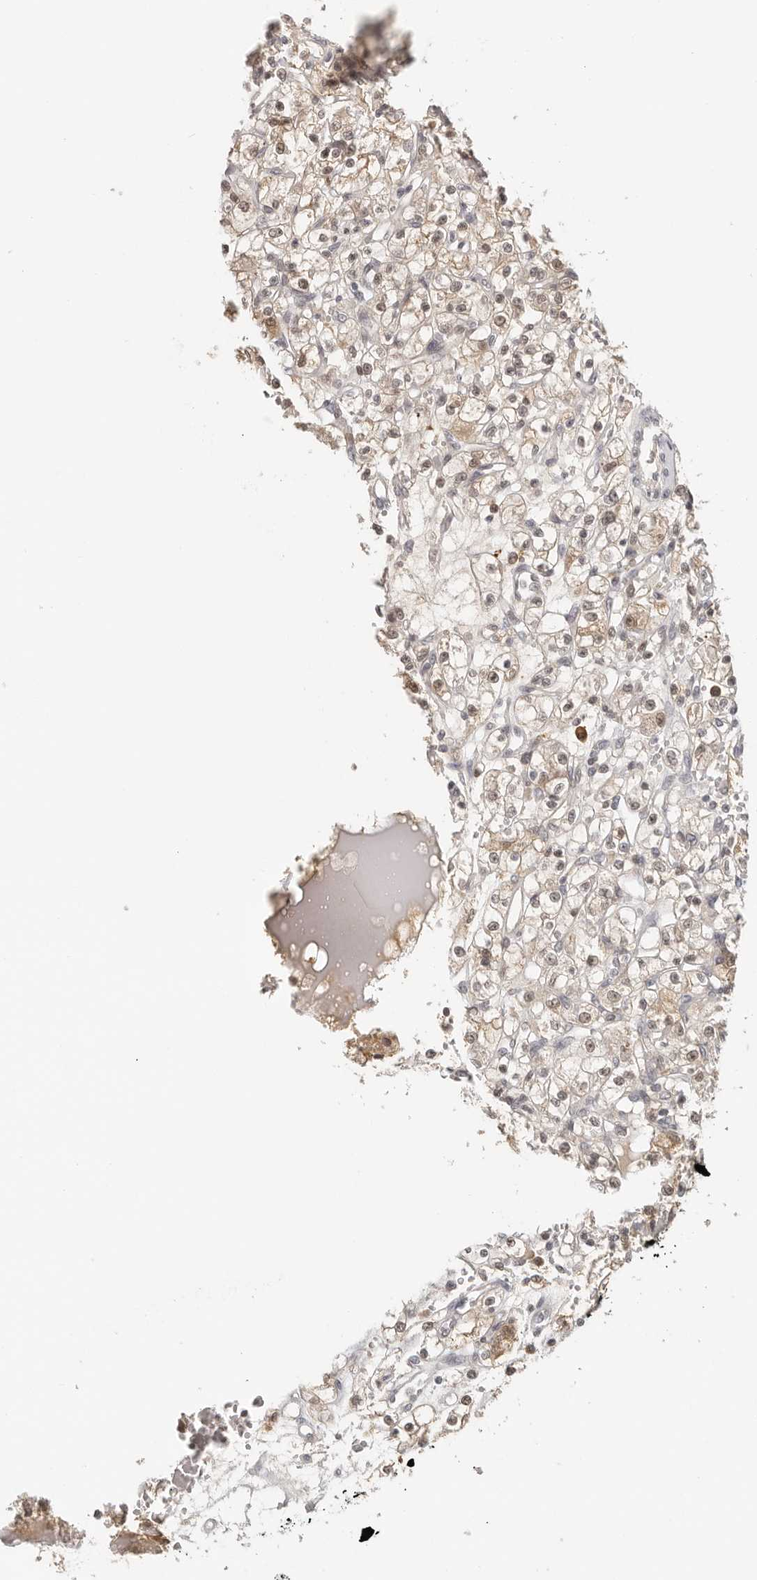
{"staining": {"intensity": "moderate", "quantity": "25%-75%", "location": "cytoplasmic/membranous,nuclear"}, "tissue": "renal cancer", "cell_type": "Tumor cells", "image_type": "cancer", "snomed": [{"axis": "morphology", "description": "Adenocarcinoma, NOS"}, {"axis": "topography", "description": "Kidney"}], "caption": "This micrograph exhibits immunohistochemistry staining of human renal cancer, with medium moderate cytoplasmic/membranous and nuclear staining in approximately 25%-75% of tumor cells.", "gene": "LARP7", "patient": {"sex": "female", "age": 59}}